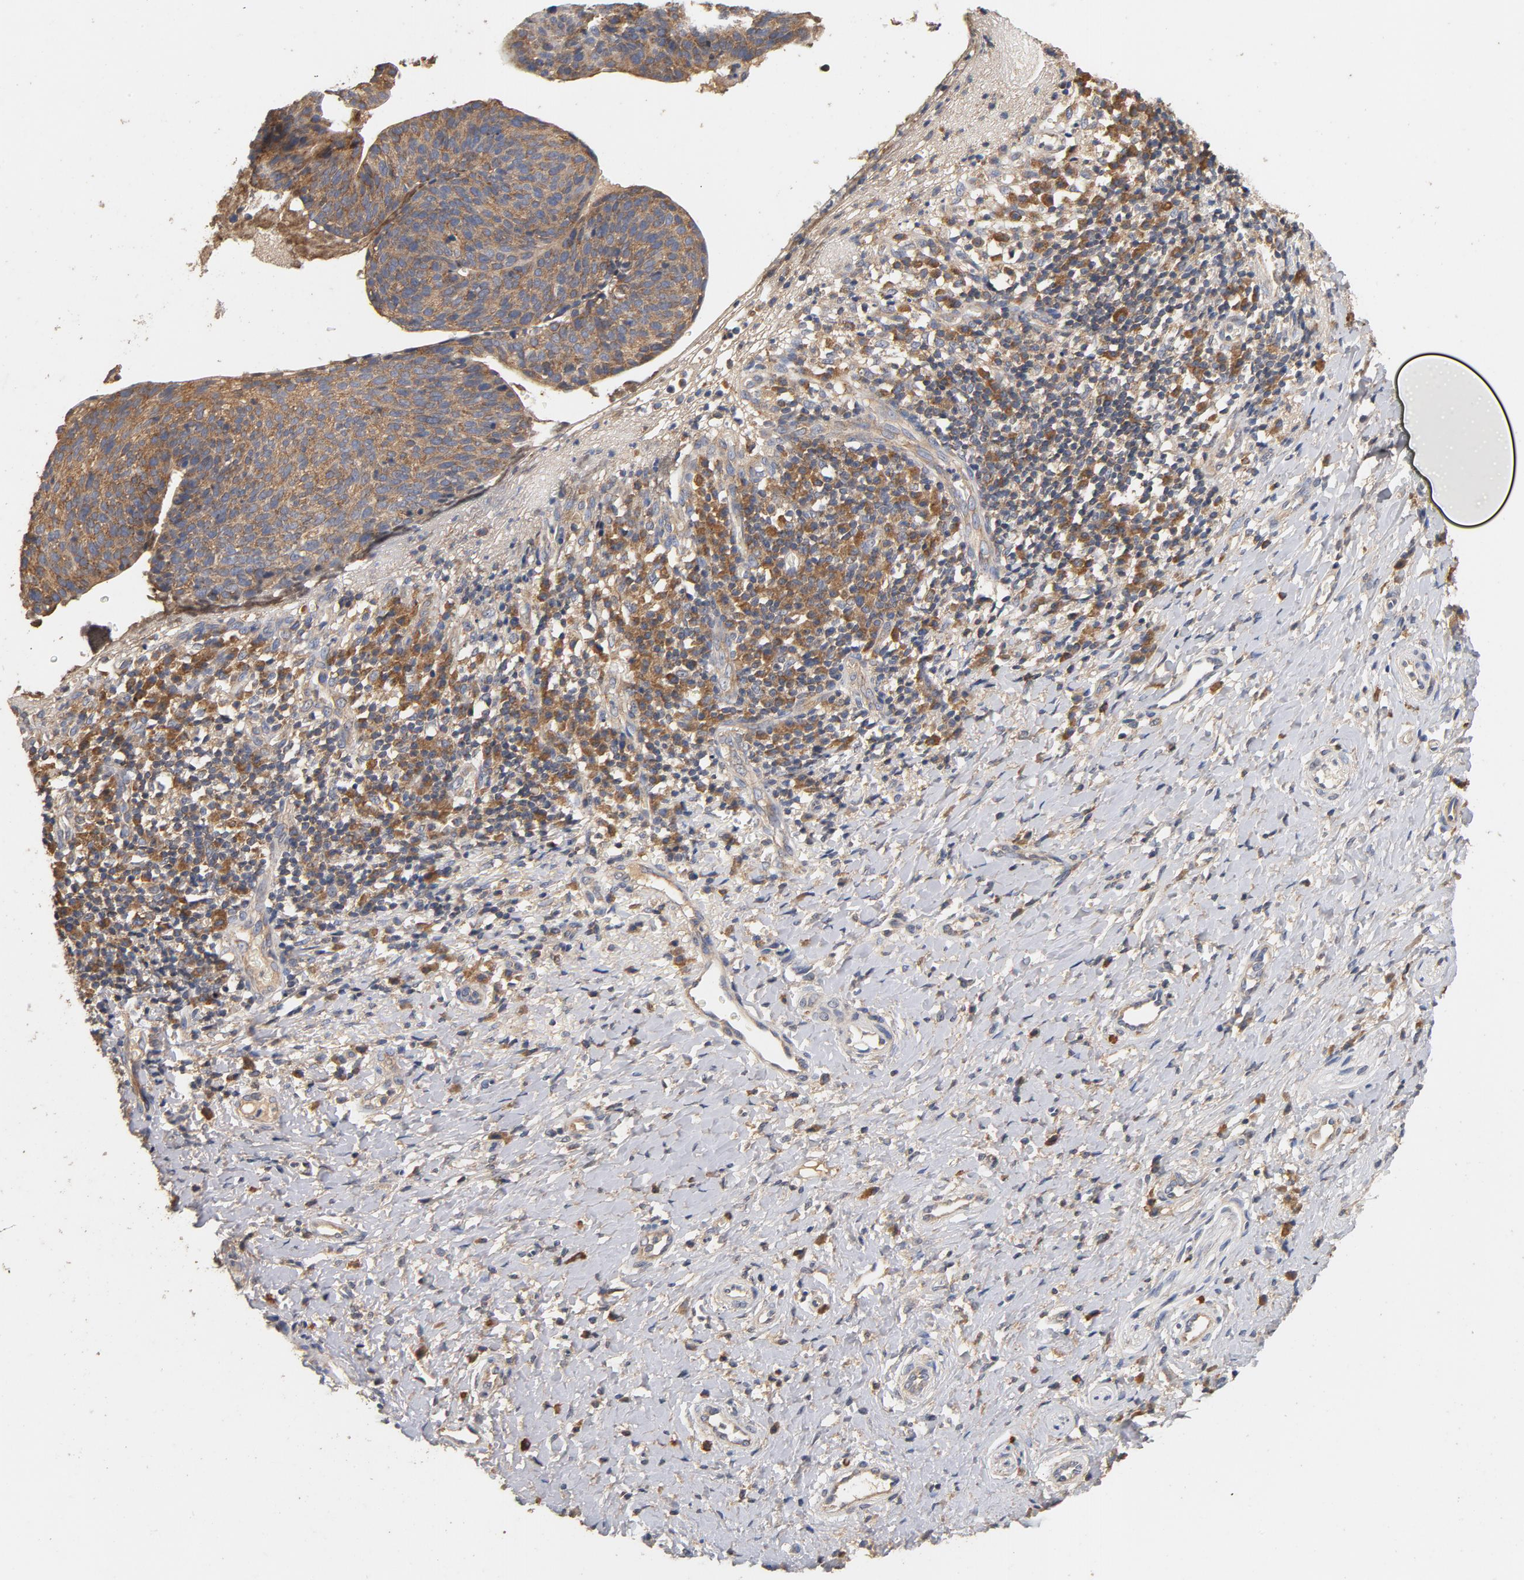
{"staining": {"intensity": "moderate", "quantity": ">75%", "location": "cytoplasmic/membranous"}, "tissue": "cervical cancer", "cell_type": "Tumor cells", "image_type": "cancer", "snomed": [{"axis": "morphology", "description": "Normal tissue, NOS"}, {"axis": "morphology", "description": "Squamous cell carcinoma, NOS"}, {"axis": "topography", "description": "Cervix"}], "caption": "Immunohistochemical staining of human cervical cancer displays medium levels of moderate cytoplasmic/membranous positivity in about >75% of tumor cells.", "gene": "DDX6", "patient": {"sex": "female", "age": 39}}